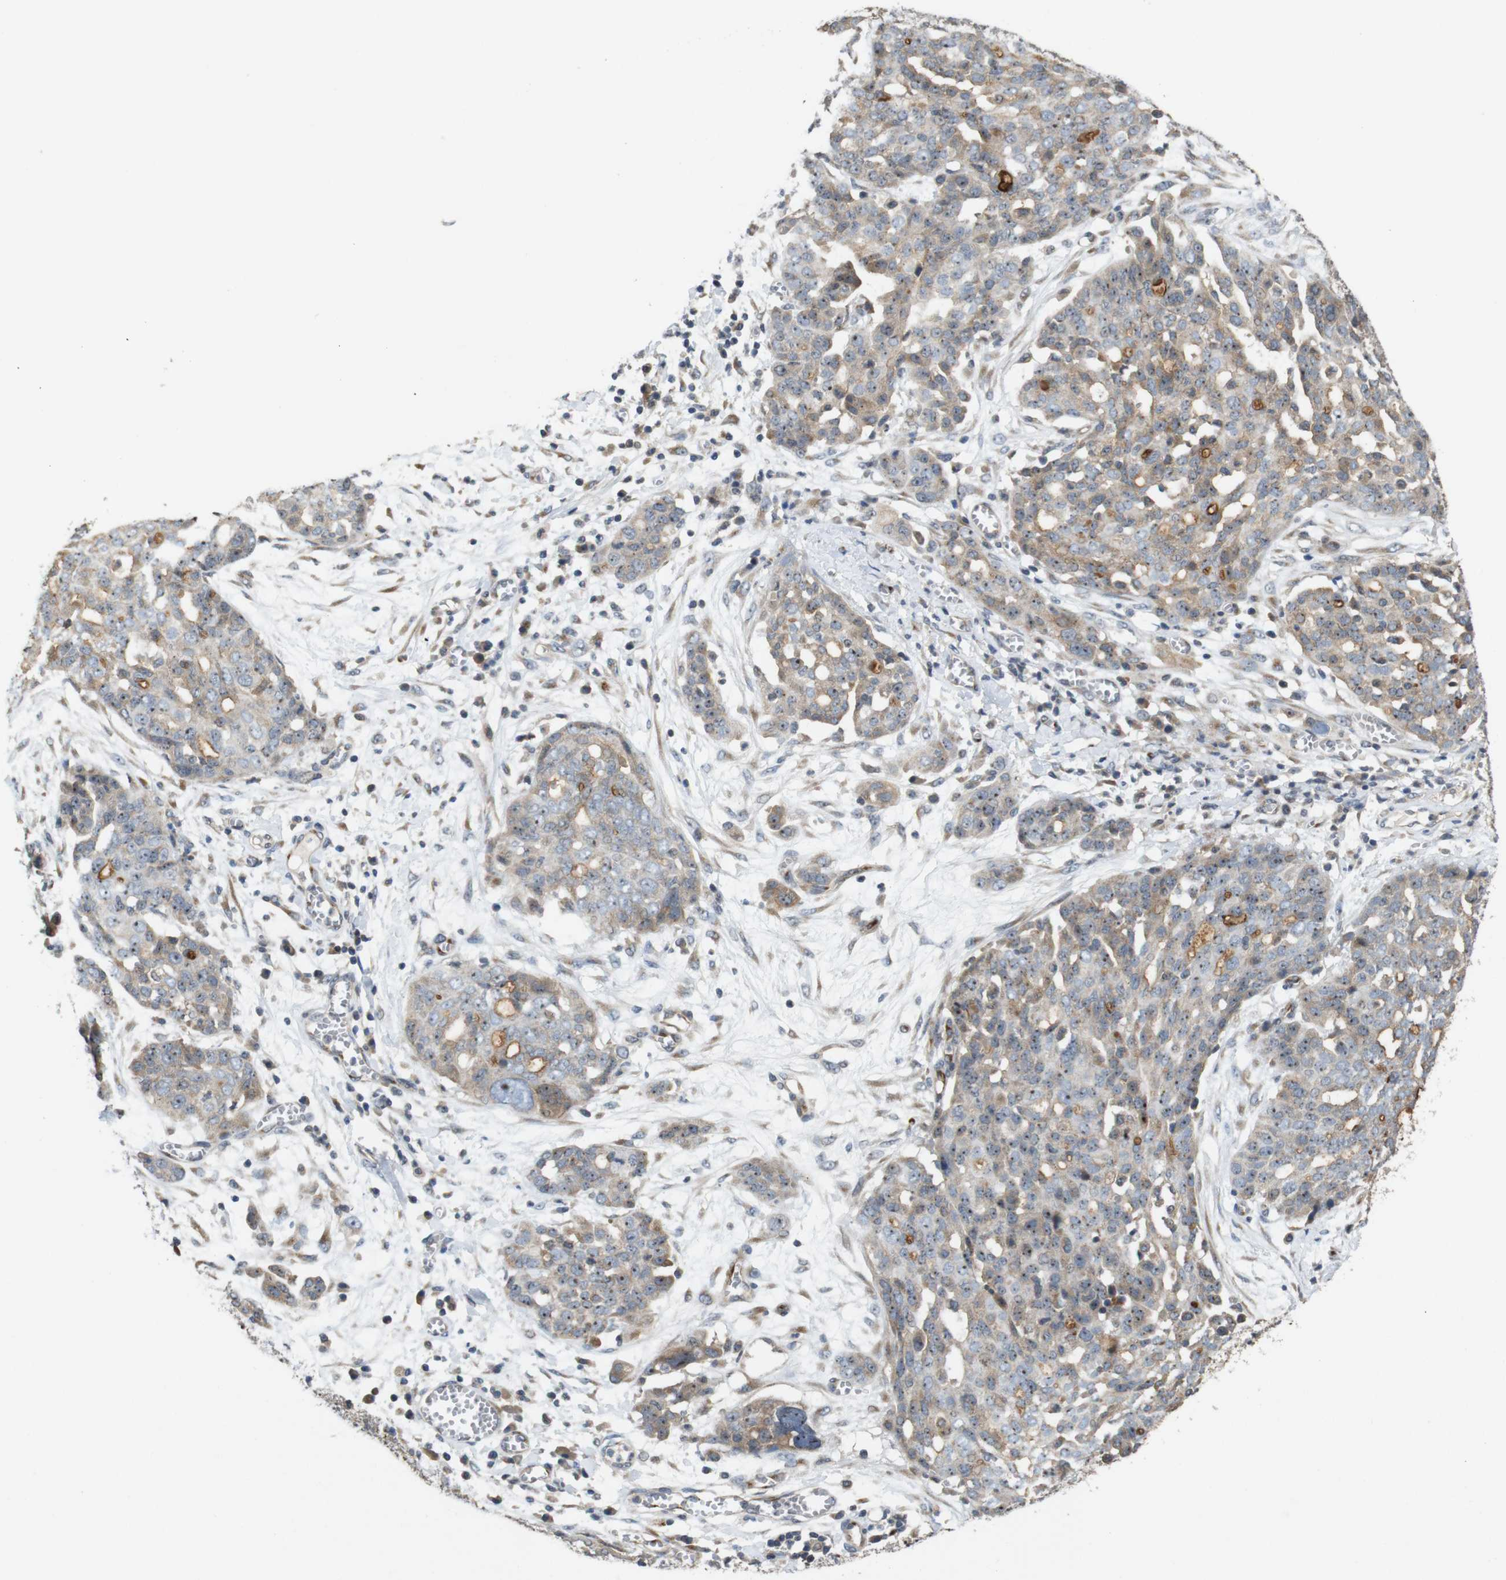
{"staining": {"intensity": "moderate", "quantity": ">75%", "location": "nuclear"}, "tissue": "ovarian cancer", "cell_type": "Tumor cells", "image_type": "cancer", "snomed": [{"axis": "morphology", "description": "Cystadenocarcinoma, serous, NOS"}, {"axis": "topography", "description": "Soft tissue"}, {"axis": "topography", "description": "Ovary"}], "caption": "Immunohistochemical staining of ovarian cancer (serous cystadenocarcinoma) reveals medium levels of moderate nuclear staining in about >75% of tumor cells.", "gene": "EFCAB14", "patient": {"sex": "female", "age": 57}}